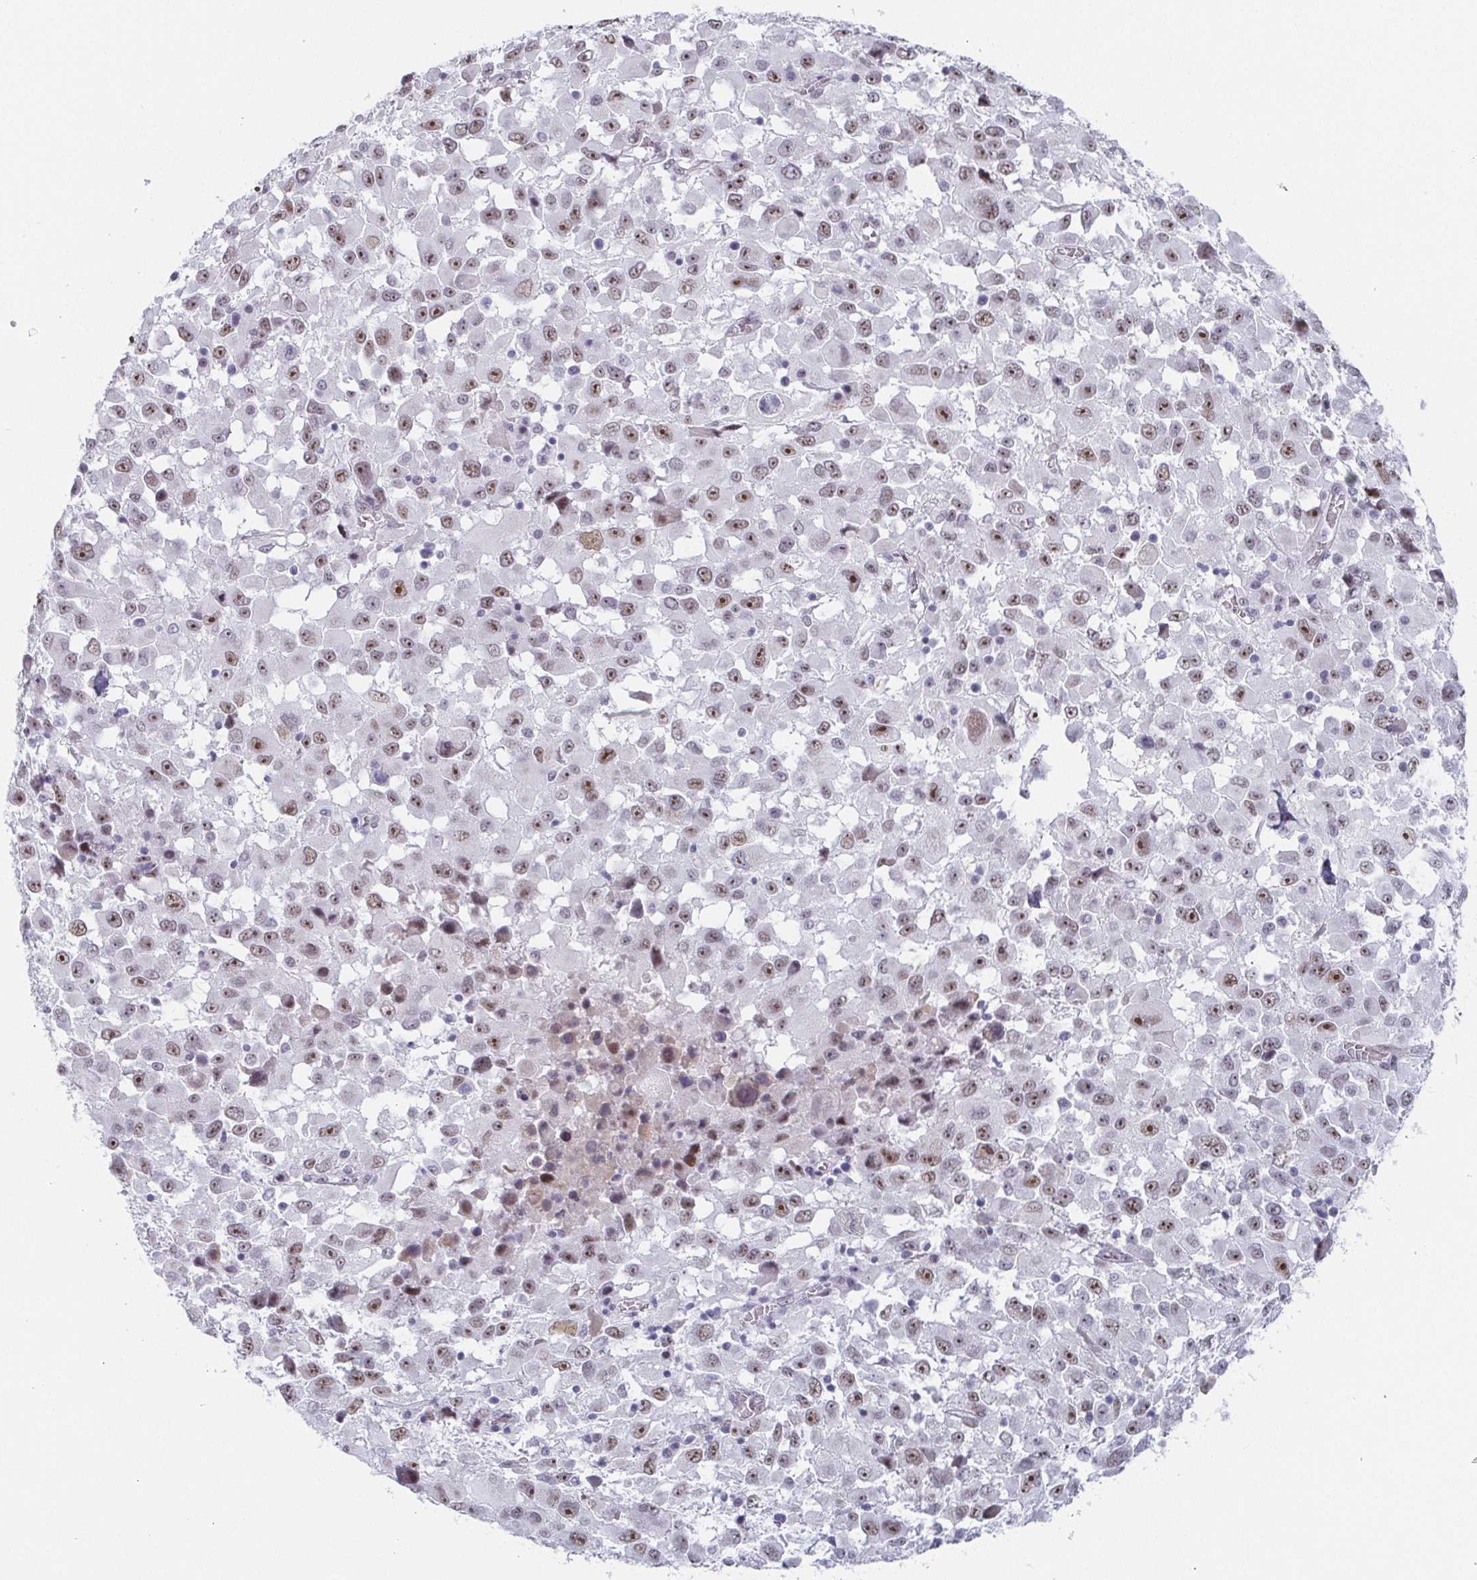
{"staining": {"intensity": "moderate", "quantity": "25%-75%", "location": "nuclear"}, "tissue": "melanoma", "cell_type": "Tumor cells", "image_type": "cancer", "snomed": [{"axis": "morphology", "description": "Malignant melanoma, Metastatic site"}, {"axis": "topography", "description": "Soft tissue"}], "caption": "Human malignant melanoma (metastatic site) stained with a brown dye demonstrates moderate nuclear positive staining in approximately 25%-75% of tumor cells.", "gene": "EXOSC7", "patient": {"sex": "male", "age": 50}}